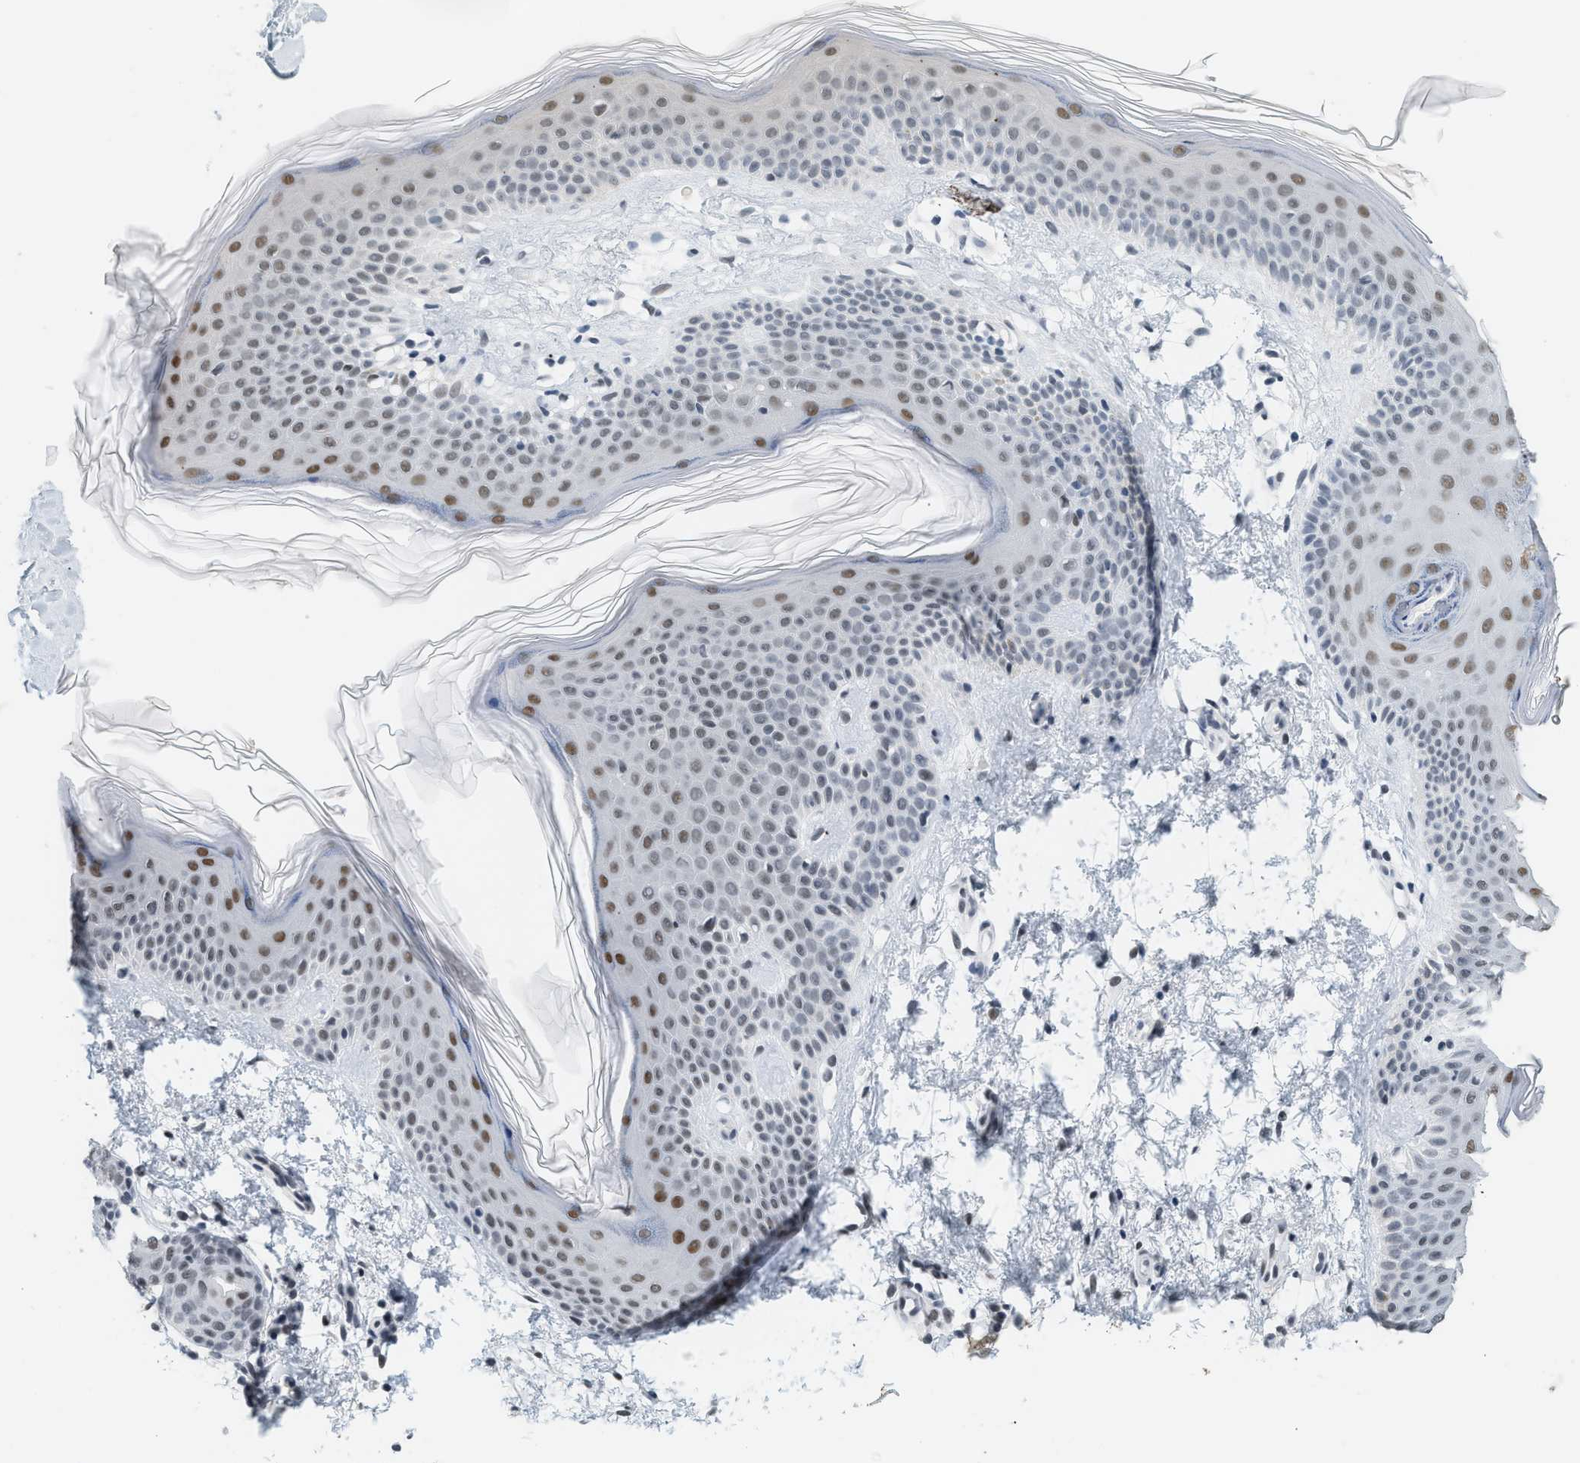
{"staining": {"intensity": "weak", "quantity": ">75%", "location": "nuclear"}, "tissue": "skin", "cell_type": "Fibroblasts", "image_type": "normal", "snomed": [{"axis": "morphology", "description": "Normal tissue, NOS"}, {"axis": "morphology", "description": "Malignant melanoma, NOS"}, {"axis": "topography", "description": "Skin"}], "caption": "Protein positivity by IHC exhibits weak nuclear expression in about >75% of fibroblasts in benign skin.", "gene": "SMARCB1", "patient": {"sex": "male", "age": 83}}